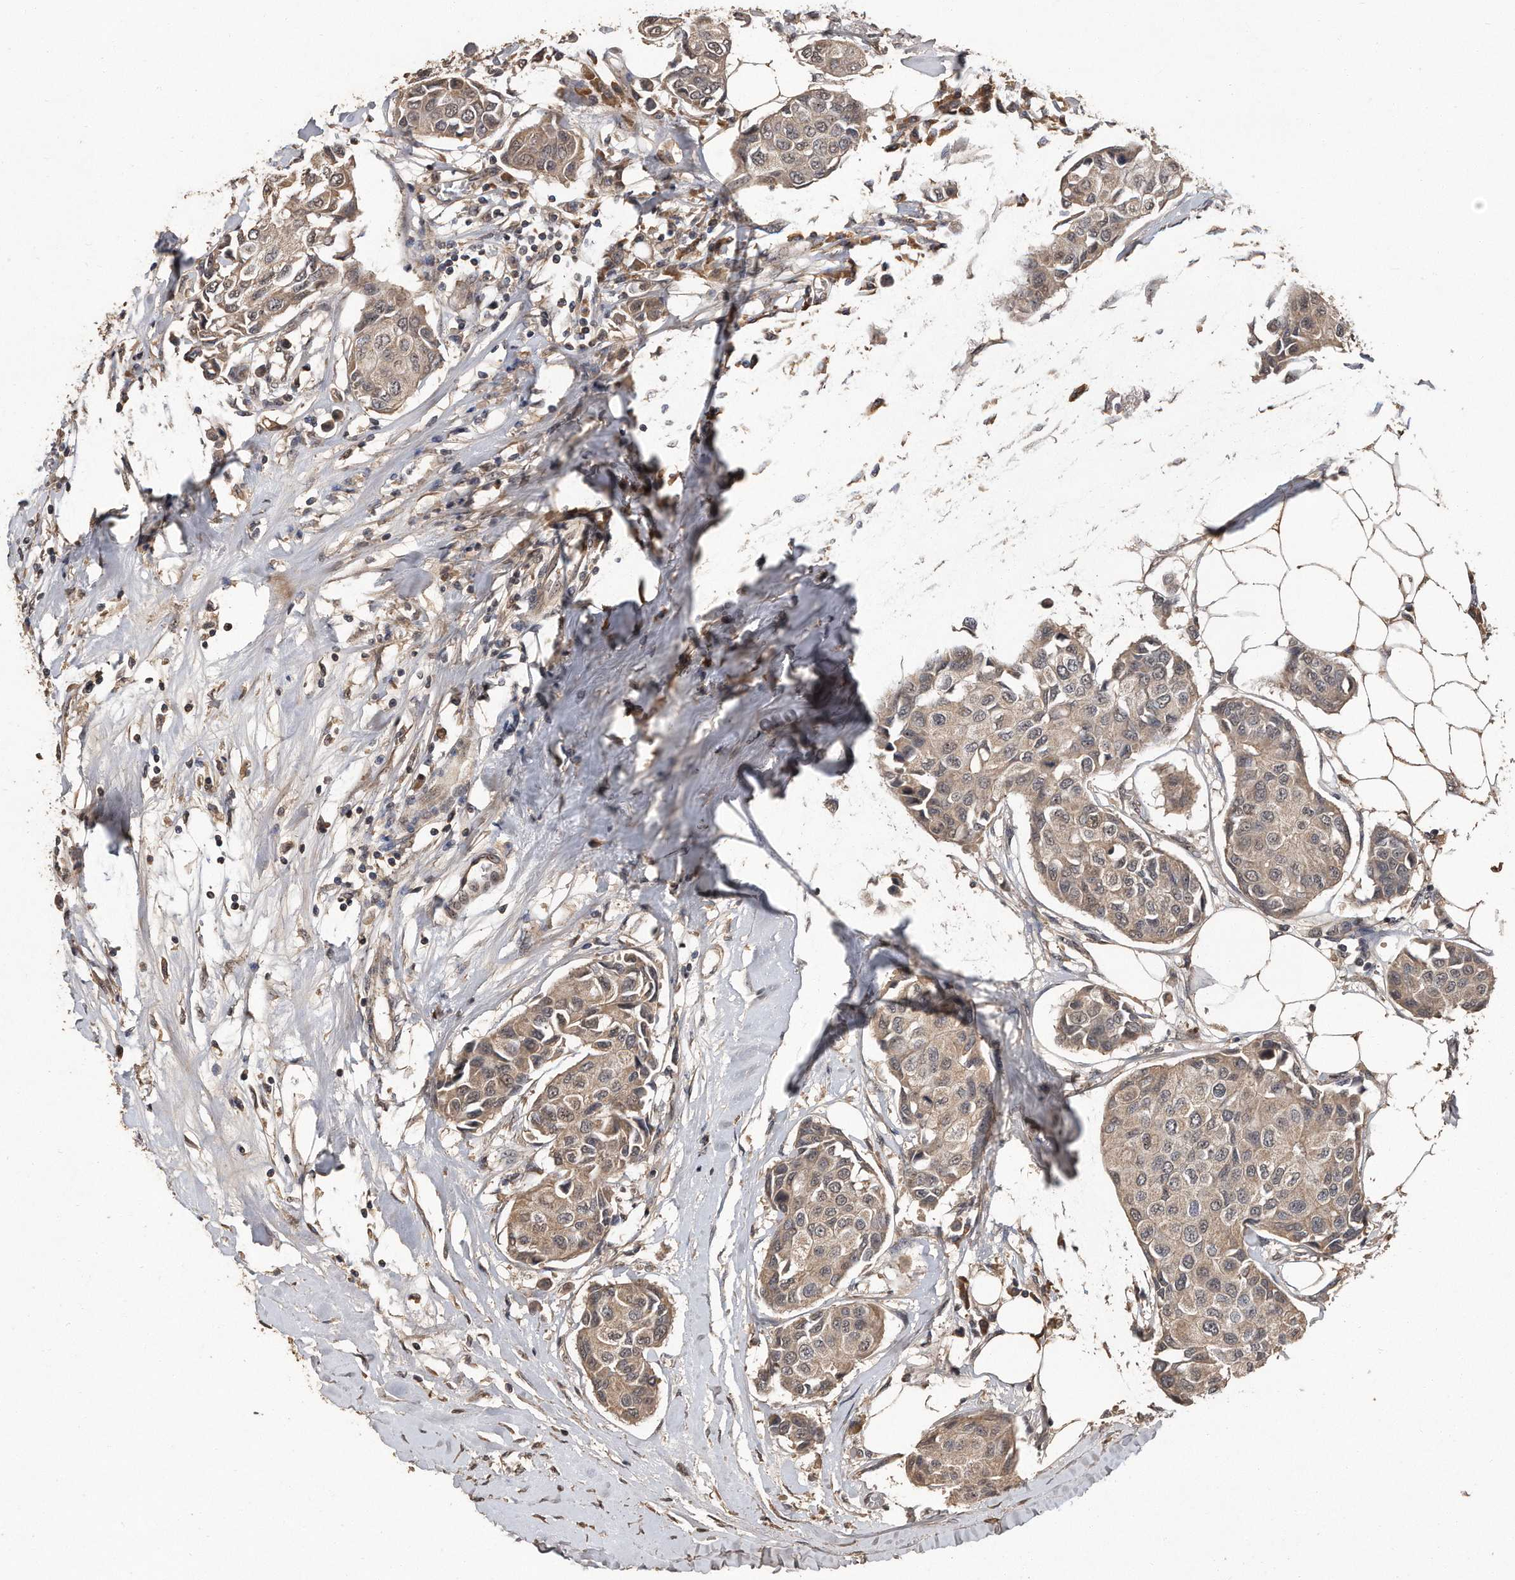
{"staining": {"intensity": "weak", "quantity": ">75%", "location": "cytoplasmic/membranous,nuclear"}, "tissue": "breast cancer", "cell_type": "Tumor cells", "image_type": "cancer", "snomed": [{"axis": "morphology", "description": "Duct carcinoma"}, {"axis": "topography", "description": "Breast"}], "caption": "This histopathology image shows immunohistochemistry staining of breast cancer (infiltrating ductal carcinoma), with low weak cytoplasmic/membranous and nuclear staining in approximately >75% of tumor cells.", "gene": "PELO", "patient": {"sex": "female", "age": 80}}